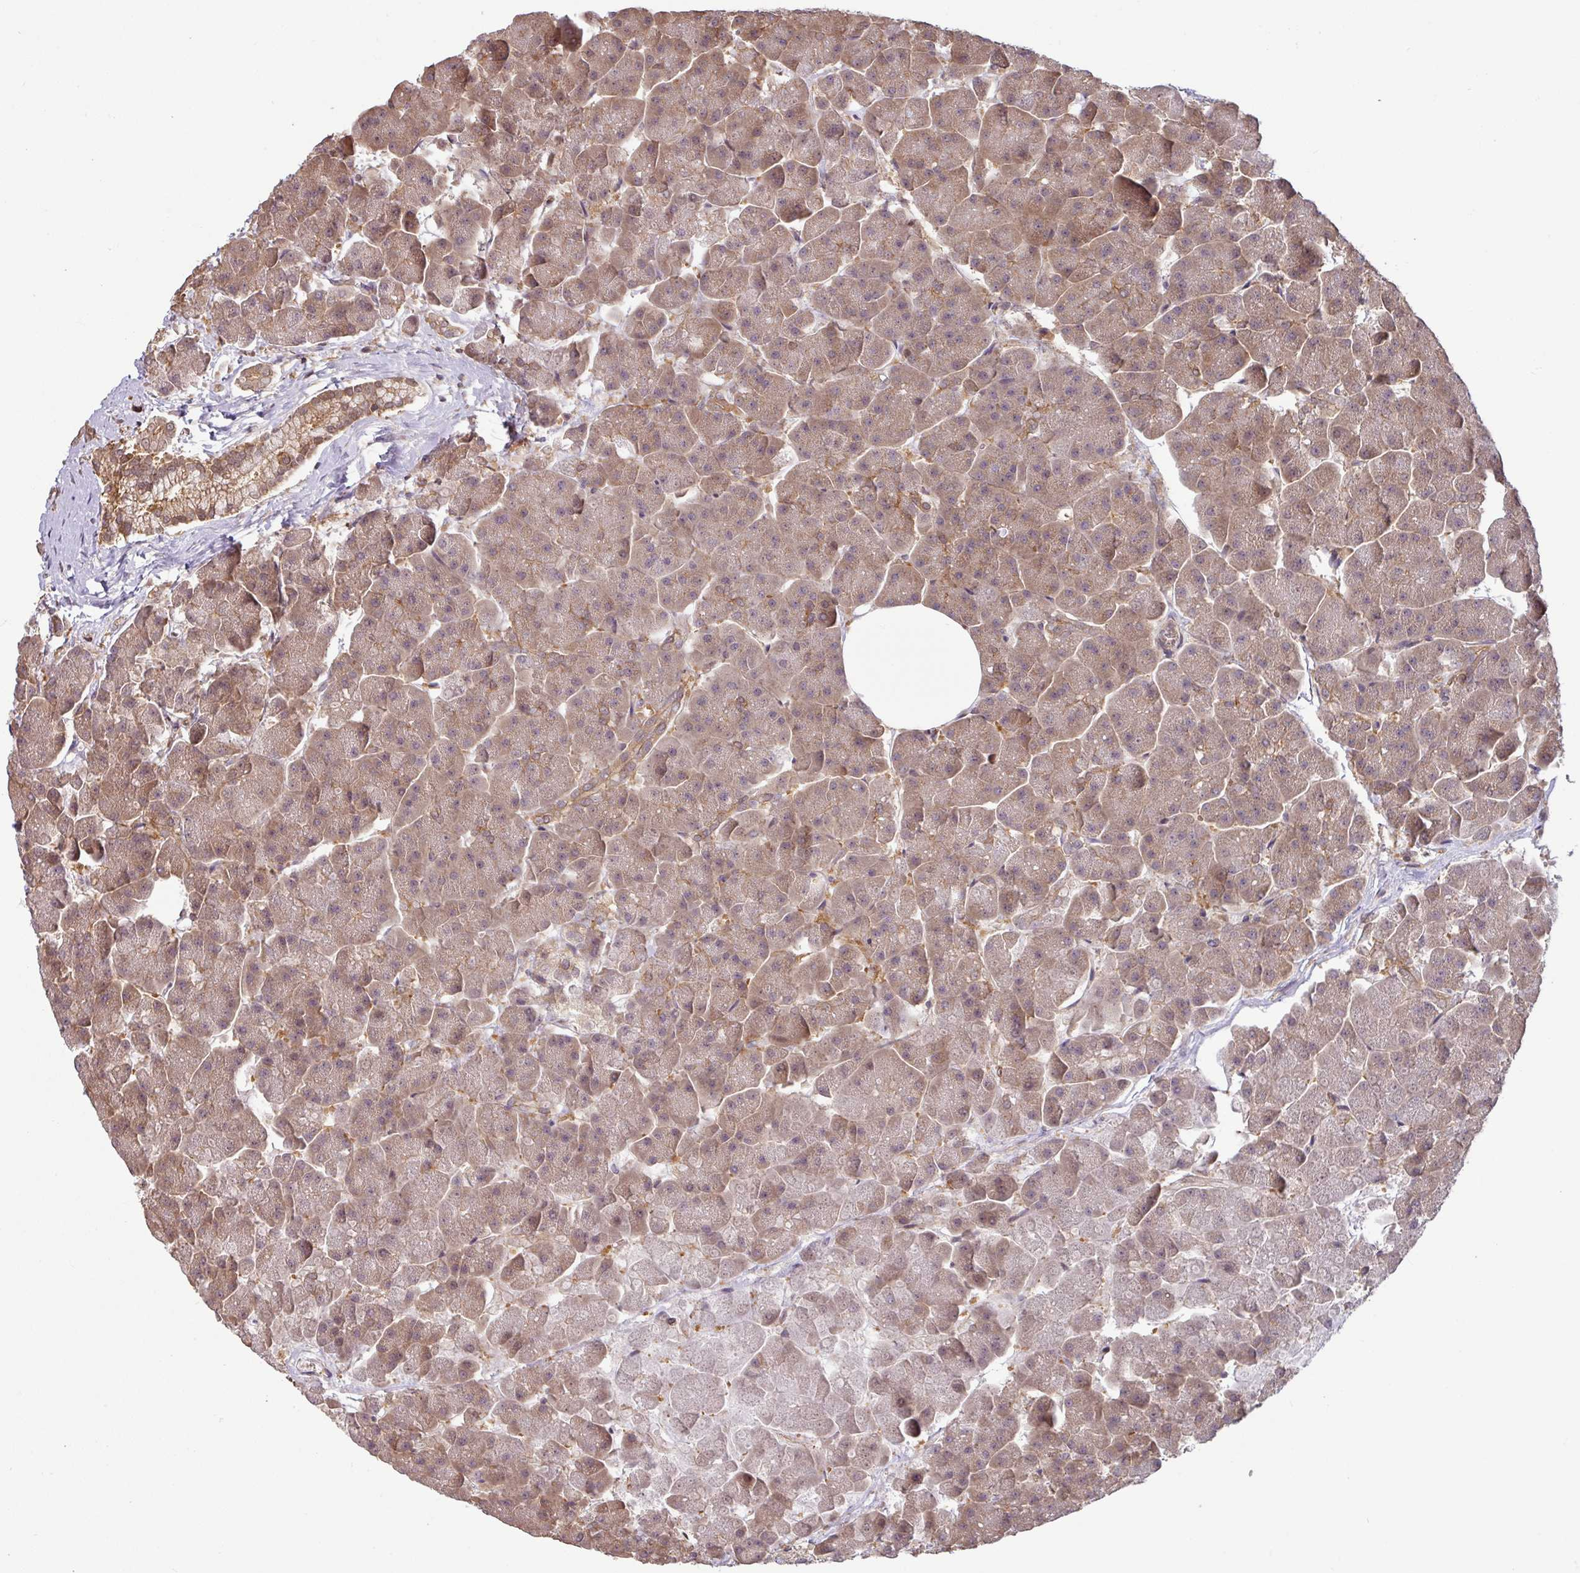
{"staining": {"intensity": "moderate", "quantity": "<25%", "location": "cytoplasmic/membranous"}, "tissue": "pancreas", "cell_type": "Exocrine glandular cells", "image_type": "normal", "snomed": [{"axis": "morphology", "description": "Normal tissue, NOS"}, {"axis": "topography", "description": "Pancreas"}, {"axis": "topography", "description": "Peripheral nerve tissue"}], "caption": "Immunohistochemical staining of normal pancreas reveals <25% levels of moderate cytoplasmic/membranous protein expression in approximately <25% of exocrine glandular cells. (DAB (3,3'-diaminobenzidine) IHC, brown staining for protein, blue staining for nuclei).", "gene": "SHB", "patient": {"sex": "male", "age": 54}}